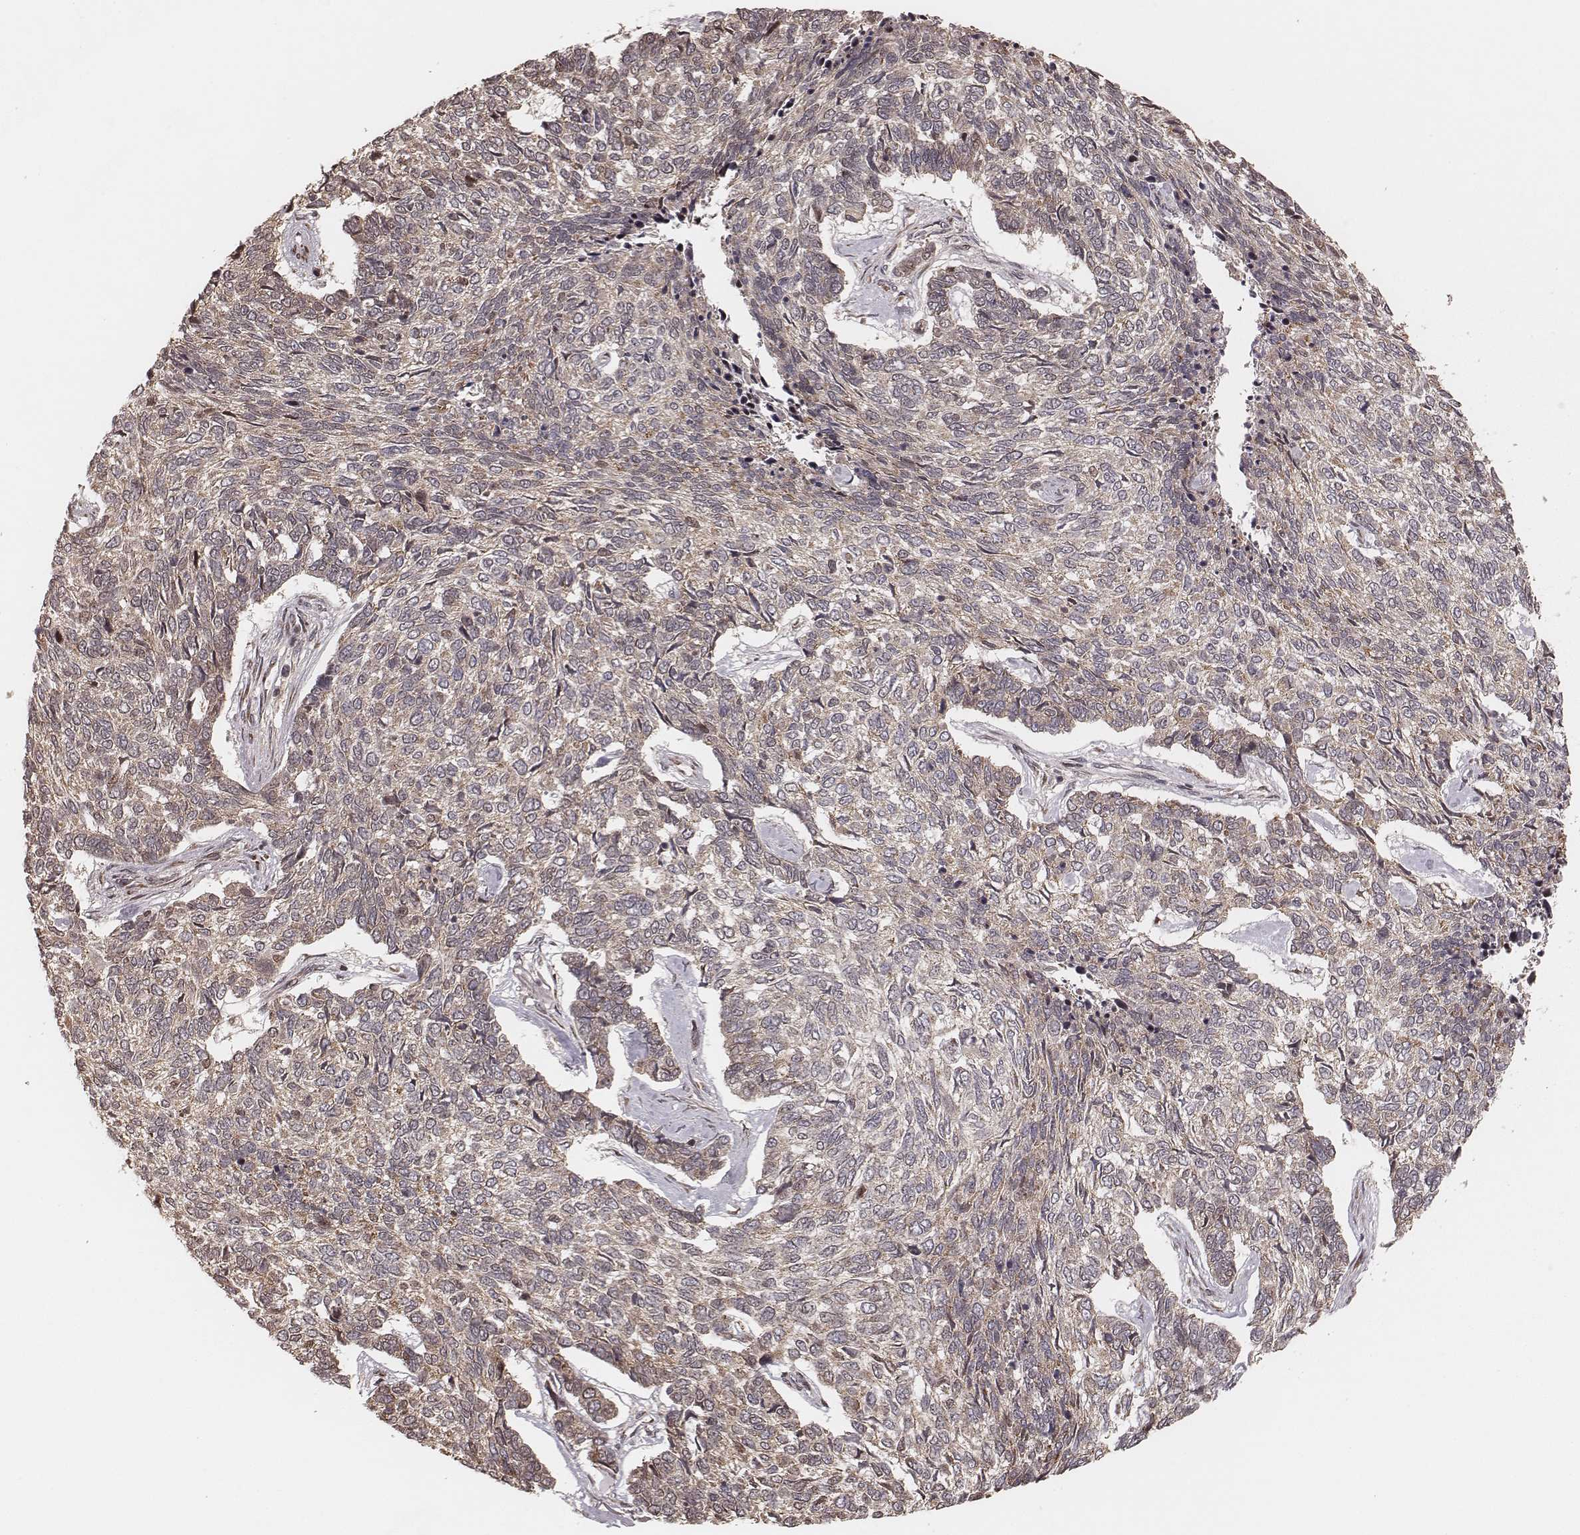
{"staining": {"intensity": "weak", "quantity": ">75%", "location": "cytoplasmic/membranous"}, "tissue": "skin cancer", "cell_type": "Tumor cells", "image_type": "cancer", "snomed": [{"axis": "morphology", "description": "Basal cell carcinoma"}, {"axis": "topography", "description": "Skin"}], "caption": "Basal cell carcinoma (skin) stained for a protein displays weak cytoplasmic/membranous positivity in tumor cells.", "gene": "MYO19", "patient": {"sex": "female", "age": 65}}